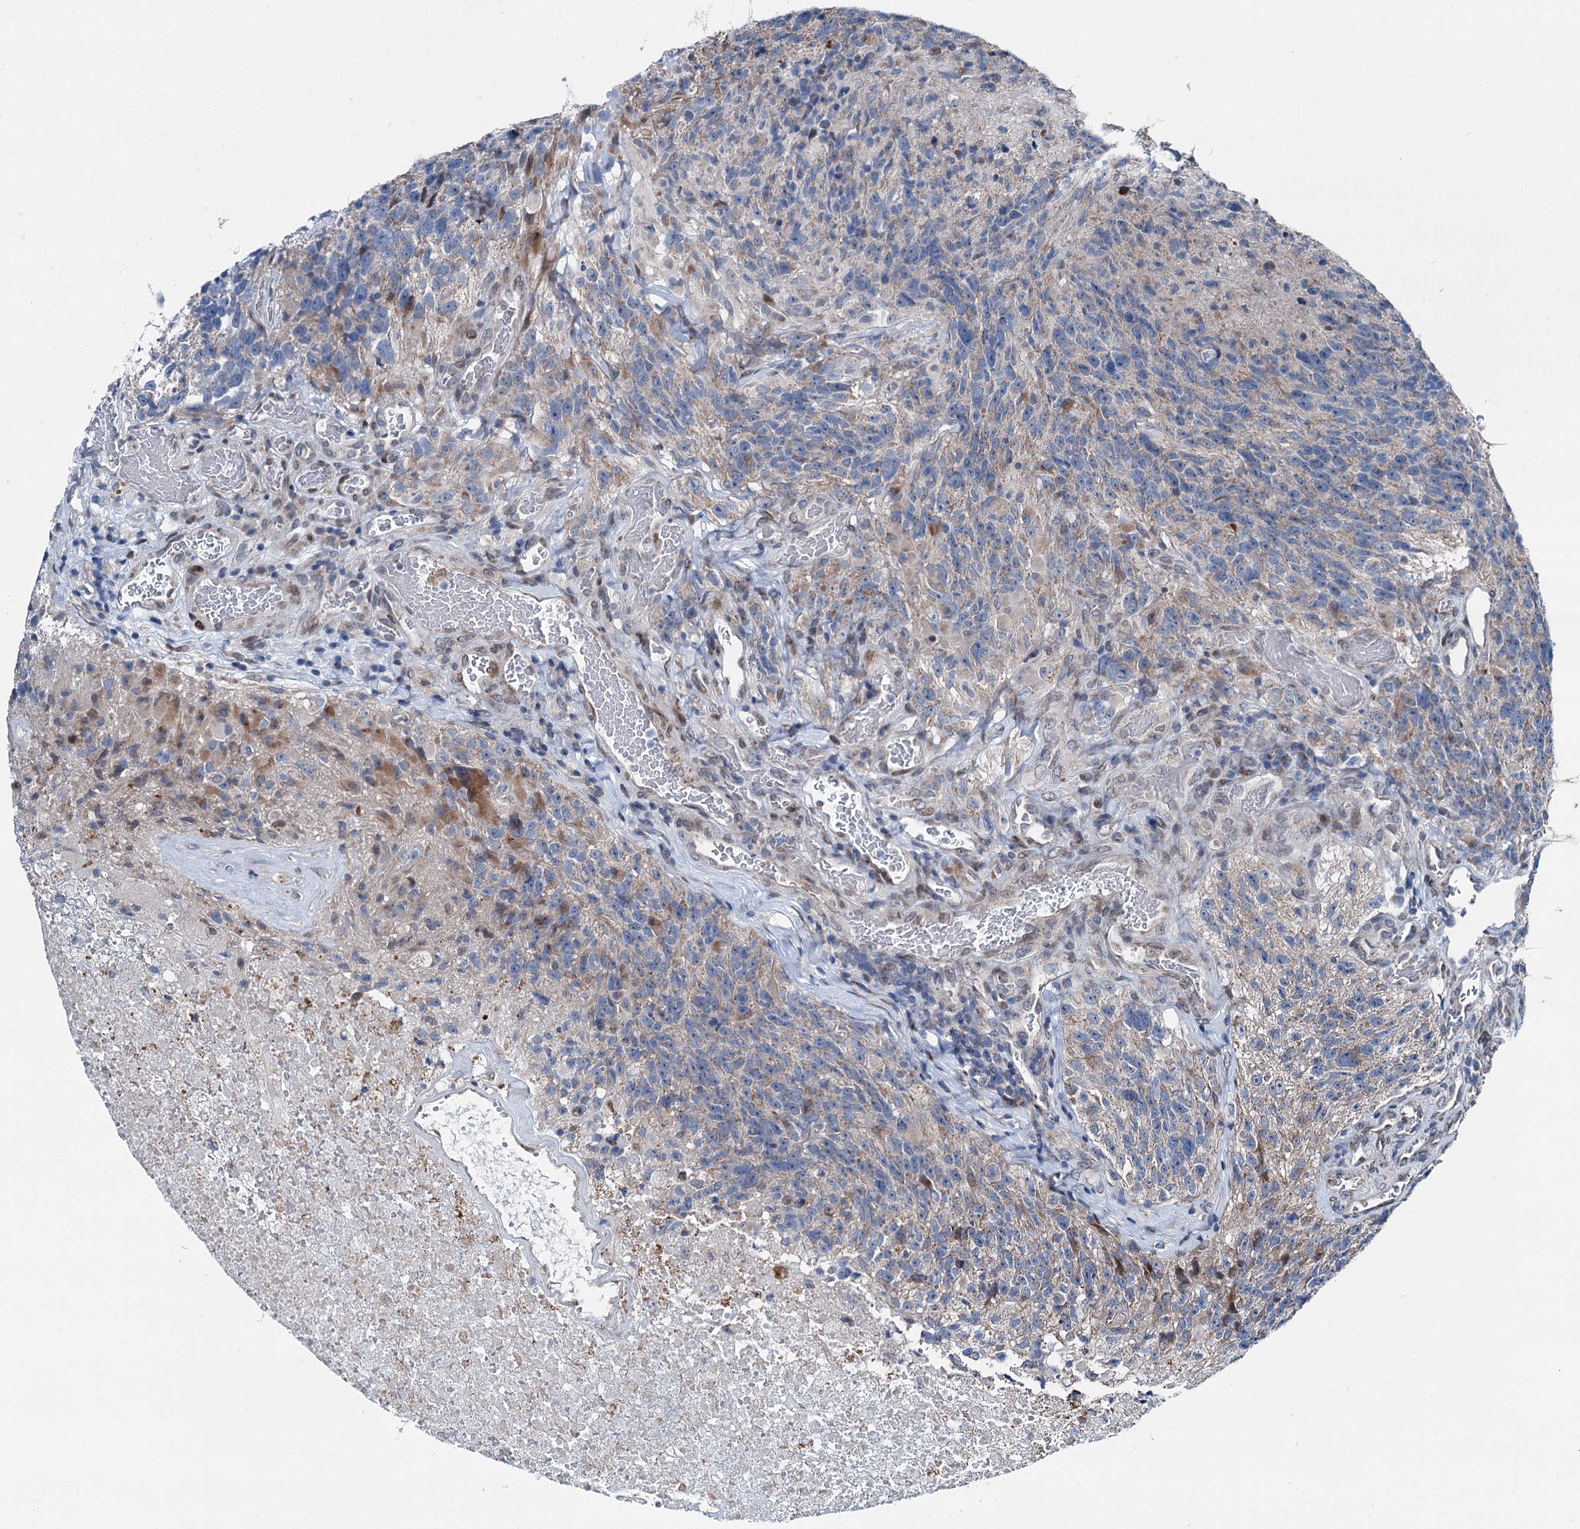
{"staining": {"intensity": "negative", "quantity": "none", "location": "none"}, "tissue": "glioma", "cell_type": "Tumor cells", "image_type": "cancer", "snomed": [{"axis": "morphology", "description": "Glioma, malignant, High grade"}, {"axis": "topography", "description": "Brain"}], "caption": "This is an immunohistochemistry (IHC) photomicrograph of glioma. There is no expression in tumor cells.", "gene": "MRPL14", "patient": {"sex": "male", "age": 76}}